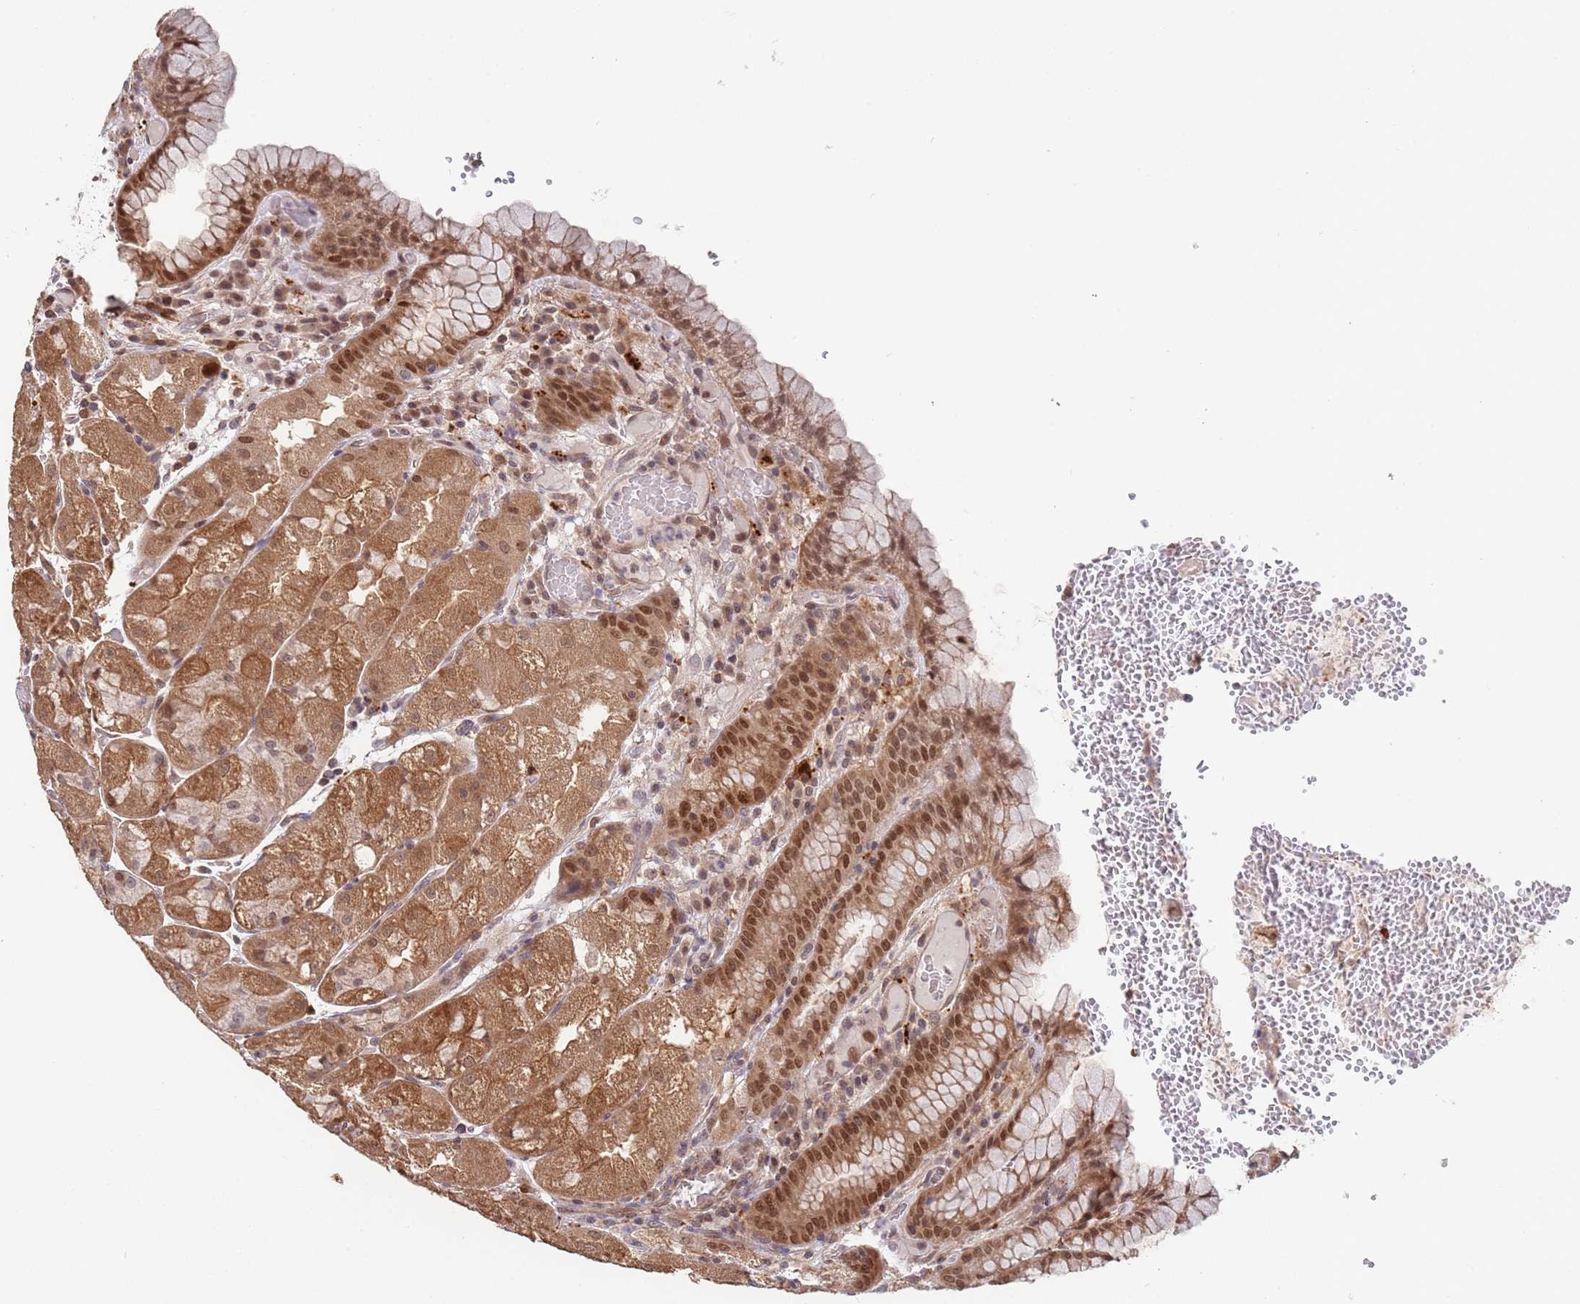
{"staining": {"intensity": "moderate", "quantity": ">75%", "location": "cytoplasmic/membranous,nuclear"}, "tissue": "stomach", "cell_type": "Glandular cells", "image_type": "normal", "snomed": [{"axis": "morphology", "description": "Normal tissue, NOS"}, {"axis": "topography", "description": "Stomach, upper"}], "caption": "A brown stain highlights moderate cytoplasmic/membranous,nuclear staining of a protein in glandular cells of benign human stomach. (brown staining indicates protein expression, while blue staining denotes nuclei).", "gene": "SALL1", "patient": {"sex": "male", "age": 52}}